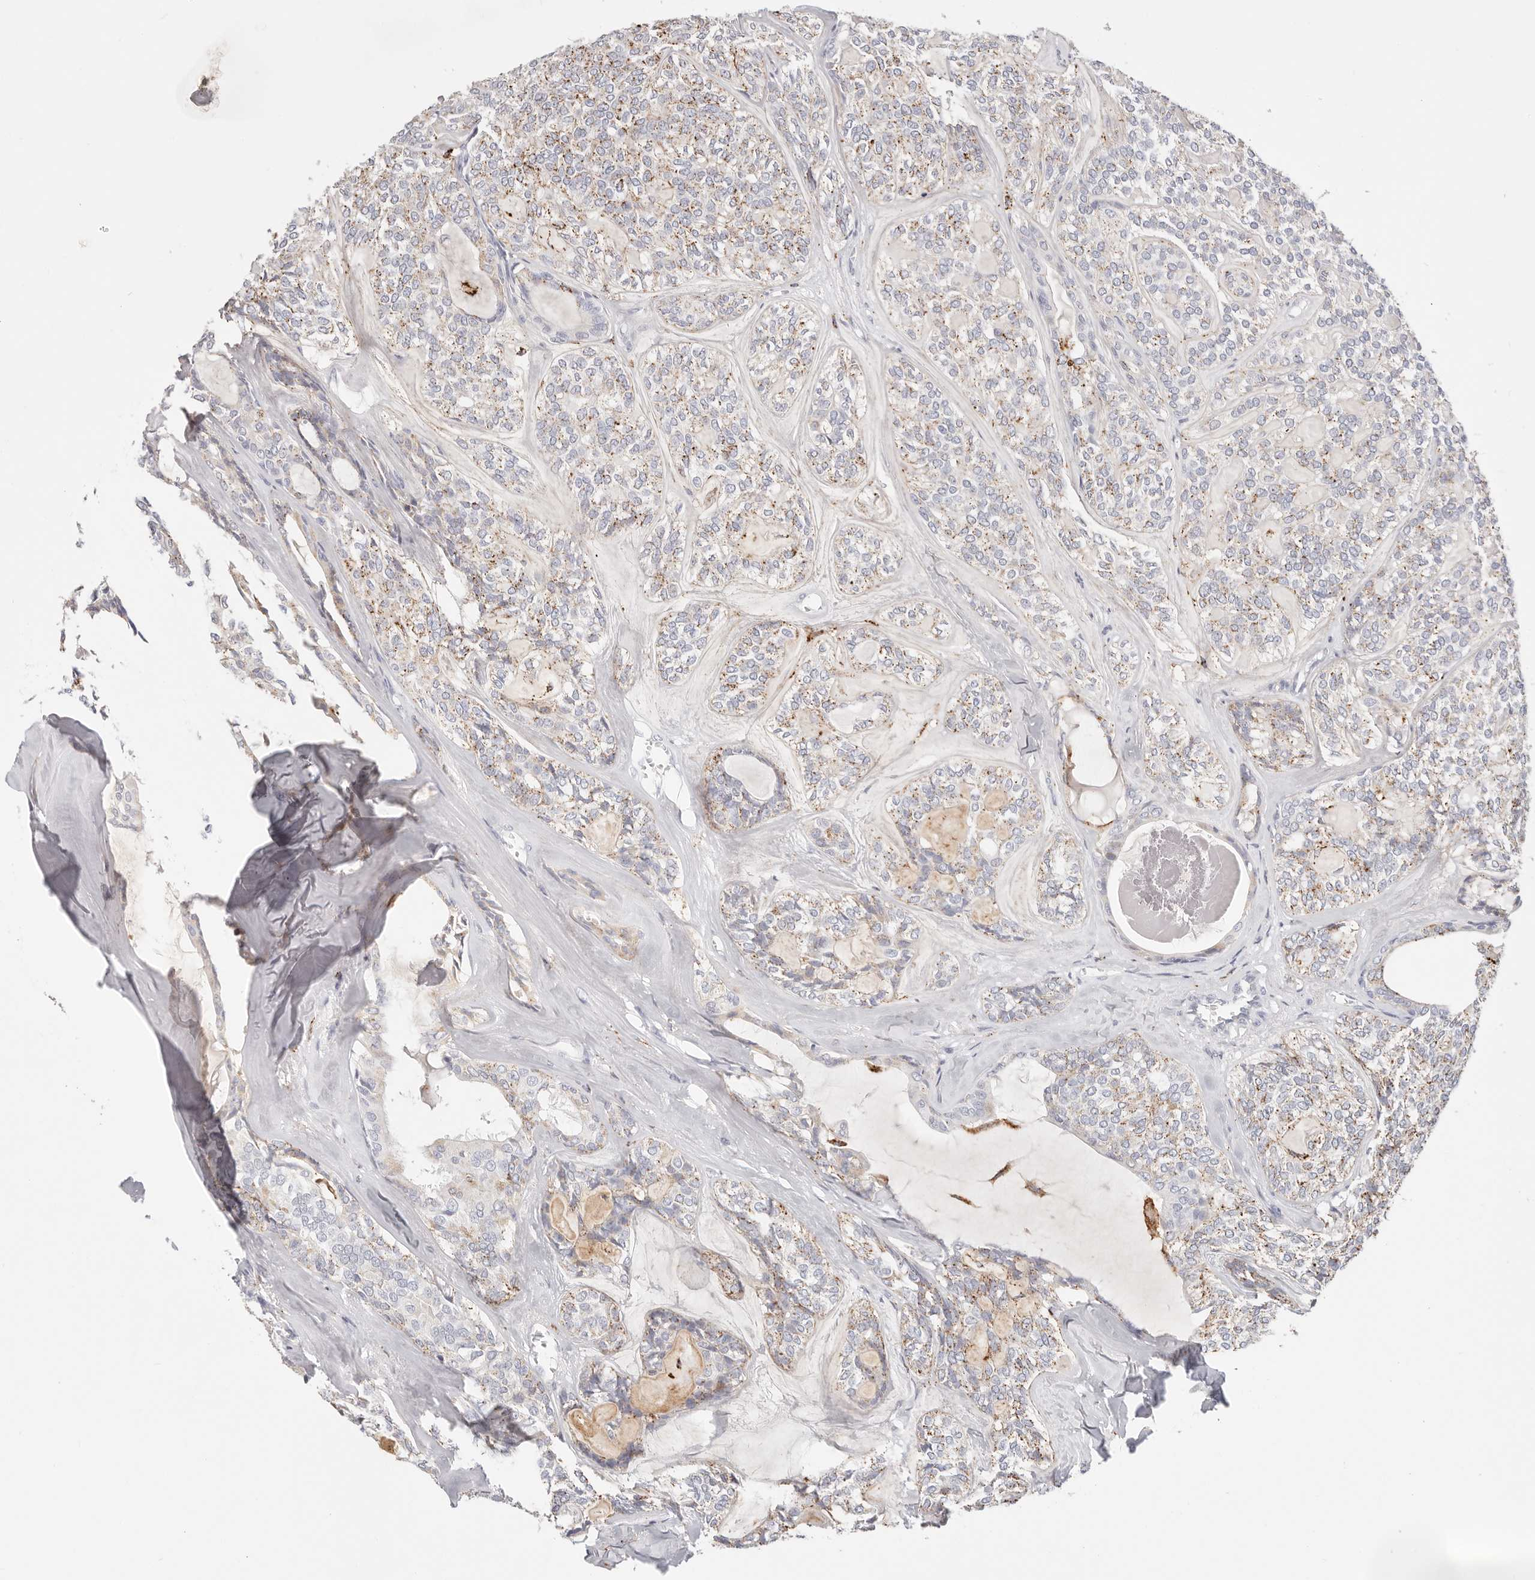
{"staining": {"intensity": "moderate", "quantity": "25%-75%", "location": "cytoplasmic/membranous"}, "tissue": "head and neck cancer", "cell_type": "Tumor cells", "image_type": "cancer", "snomed": [{"axis": "morphology", "description": "Adenocarcinoma, NOS"}, {"axis": "topography", "description": "Head-Neck"}], "caption": "This micrograph shows immunohistochemistry staining of adenocarcinoma (head and neck), with medium moderate cytoplasmic/membranous expression in about 25%-75% of tumor cells.", "gene": "STKLD1", "patient": {"sex": "male", "age": 66}}